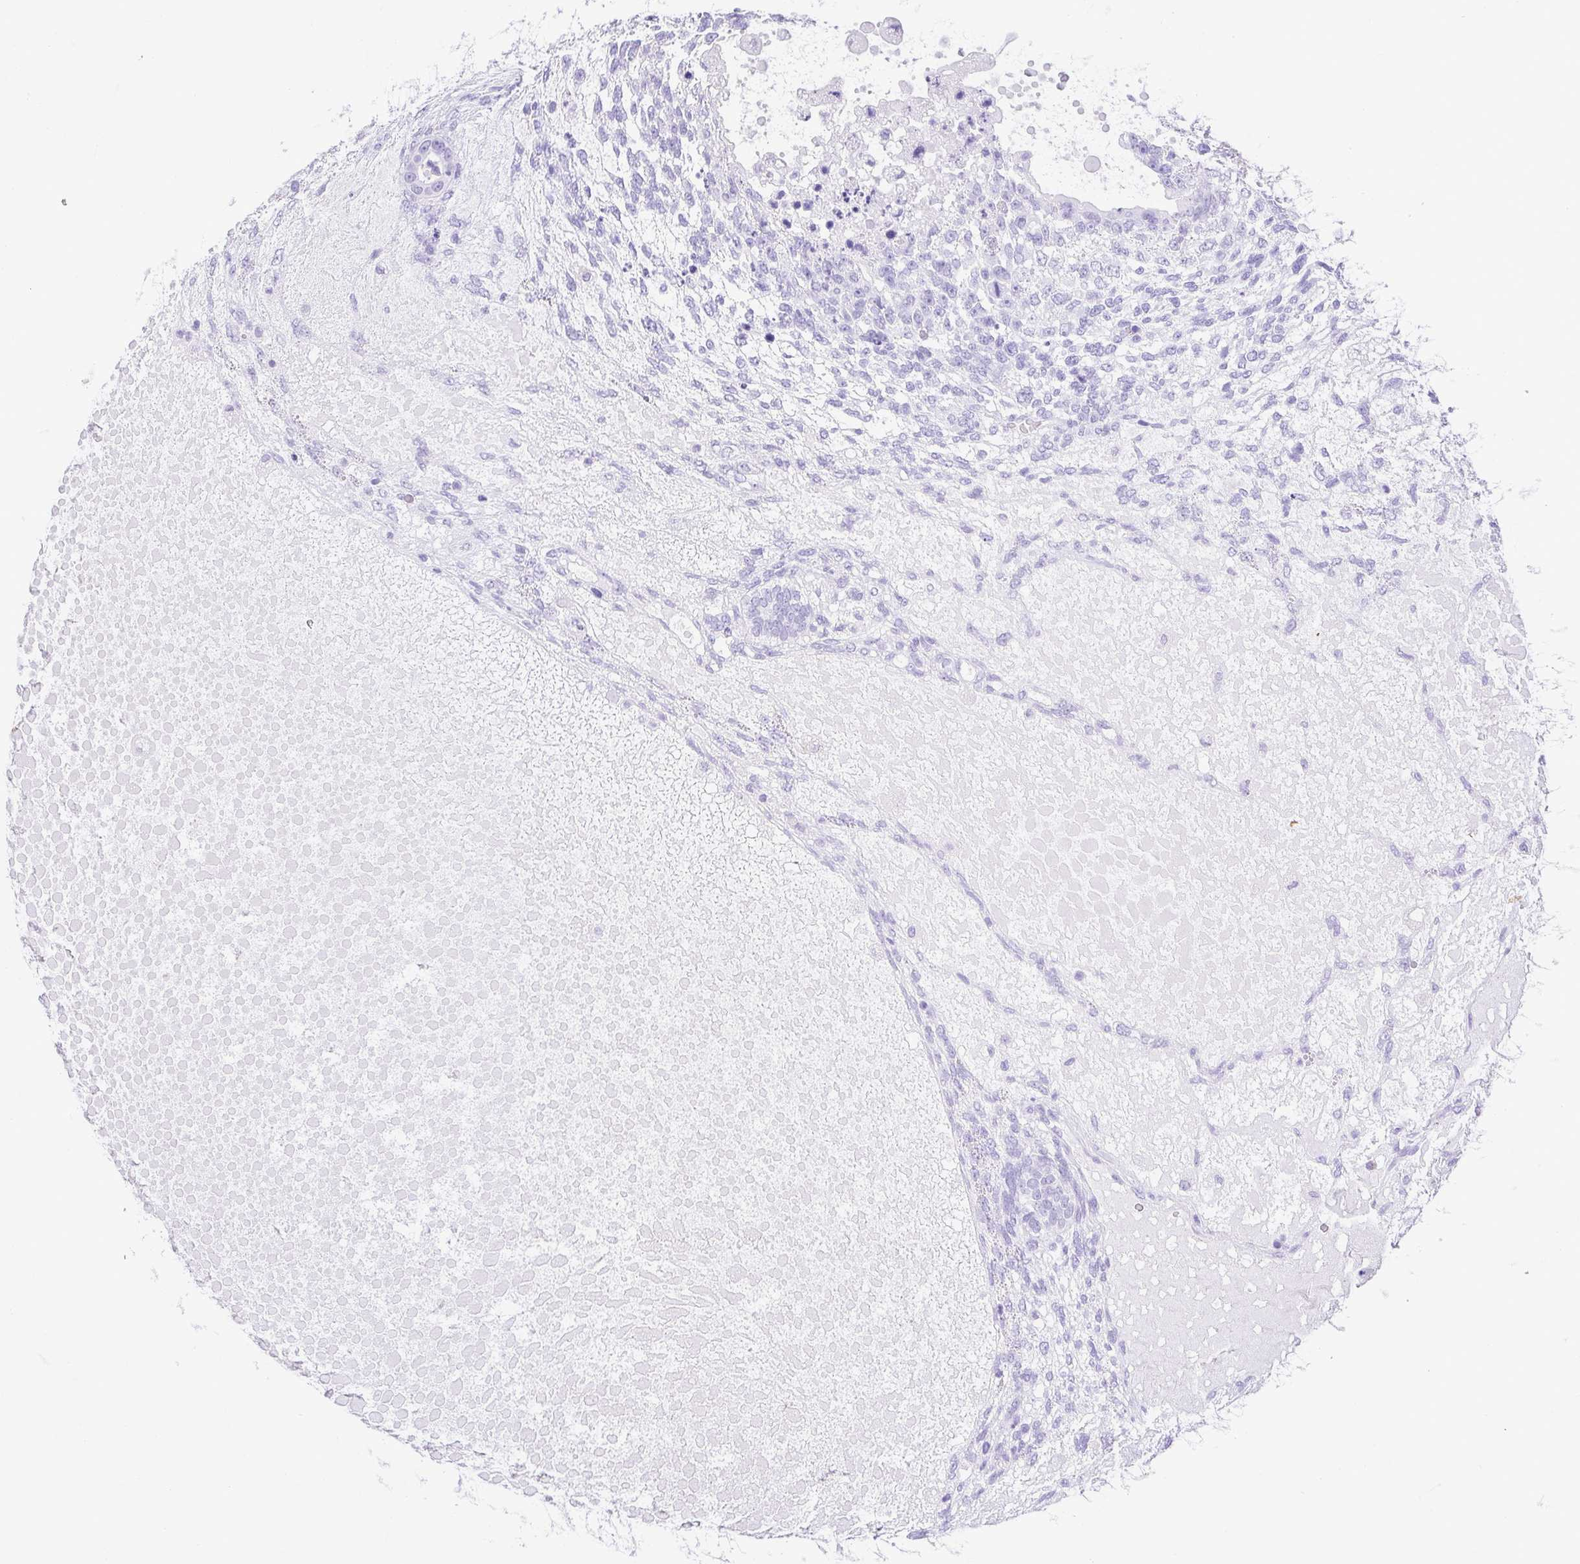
{"staining": {"intensity": "negative", "quantity": "none", "location": "none"}, "tissue": "testis cancer", "cell_type": "Tumor cells", "image_type": "cancer", "snomed": [{"axis": "morphology", "description": "Carcinoma, Embryonal, NOS"}, {"axis": "topography", "description": "Testis"}], "caption": "A histopathology image of human embryonal carcinoma (testis) is negative for staining in tumor cells. Nuclei are stained in blue.", "gene": "CDSN", "patient": {"sex": "male", "age": 23}}